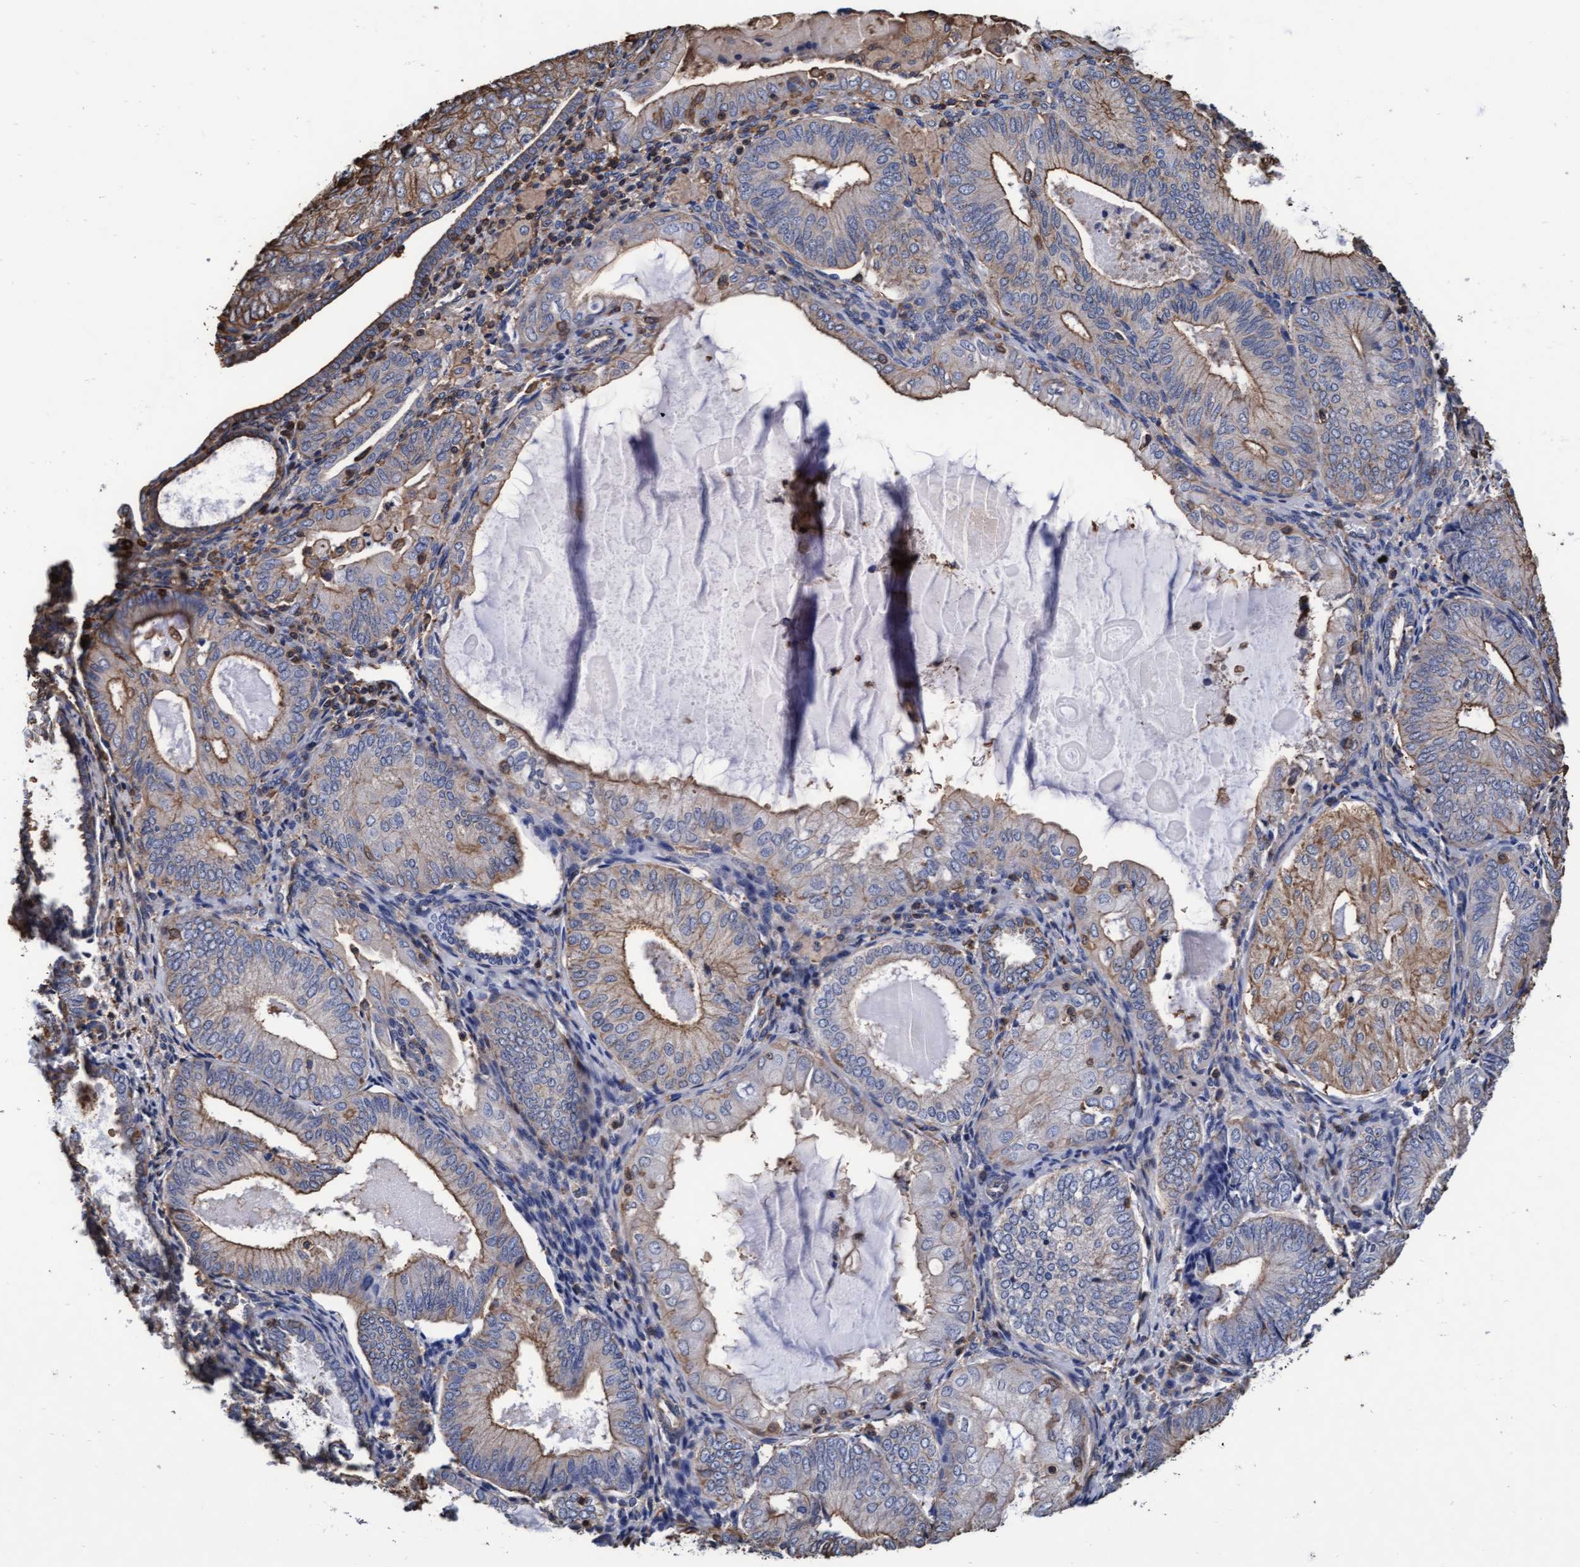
{"staining": {"intensity": "moderate", "quantity": "25%-75%", "location": "cytoplasmic/membranous"}, "tissue": "endometrial cancer", "cell_type": "Tumor cells", "image_type": "cancer", "snomed": [{"axis": "morphology", "description": "Adenocarcinoma, NOS"}, {"axis": "topography", "description": "Endometrium"}], "caption": "Protein expression analysis of endometrial cancer displays moderate cytoplasmic/membranous staining in approximately 25%-75% of tumor cells.", "gene": "GRHPR", "patient": {"sex": "female", "age": 81}}